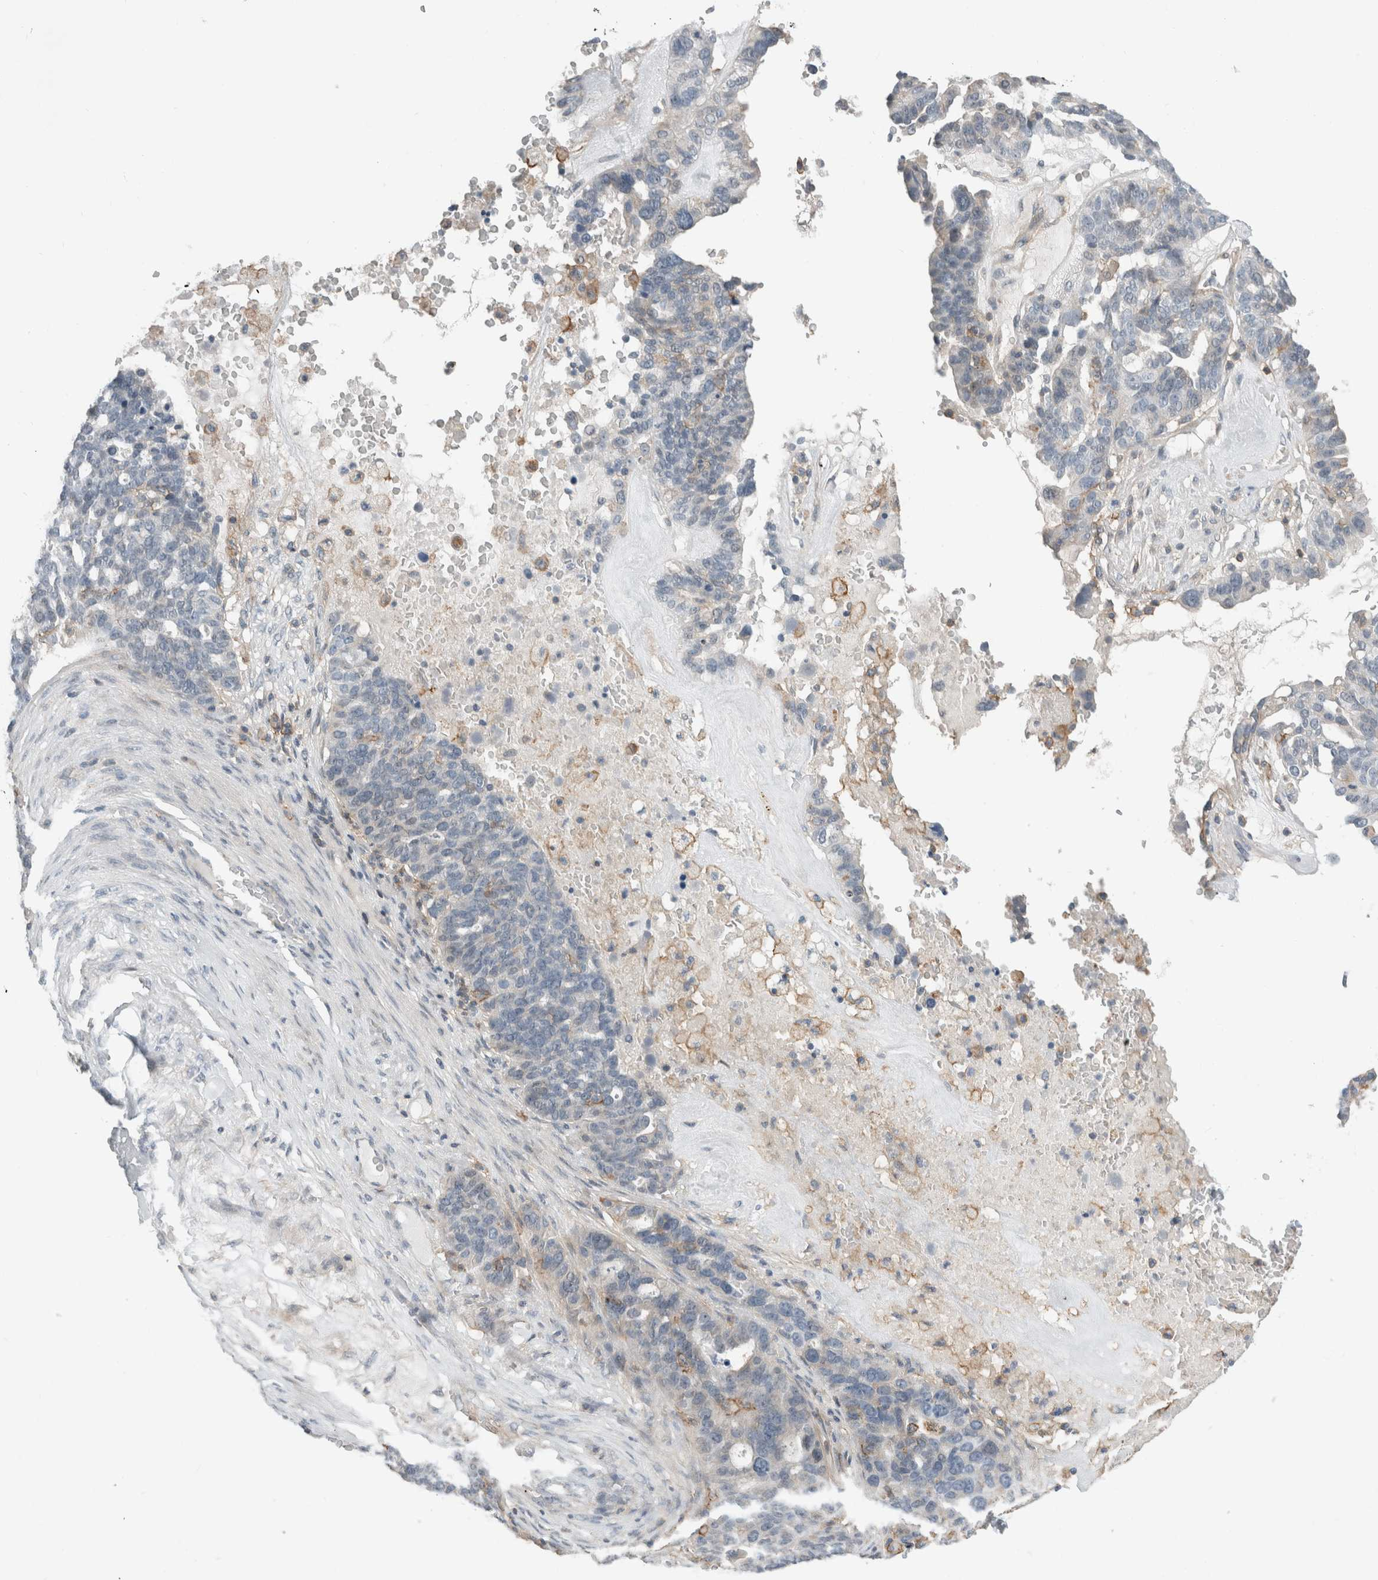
{"staining": {"intensity": "negative", "quantity": "none", "location": "none"}, "tissue": "ovarian cancer", "cell_type": "Tumor cells", "image_type": "cancer", "snomed": [{"axis": "morphology", "description": "Cystadenocarcinoma, serous, NOS"}, {"axis": "topography", "description": "Ovary"}], "caption": "A photomicrograph of ovarian cancer (serous cystadenocarcinoma) stained for a protein exhibits no brown staining in tumor cells.", "gene": "ERCC6L2", "patient": {"sex": "female", "age": 59}}